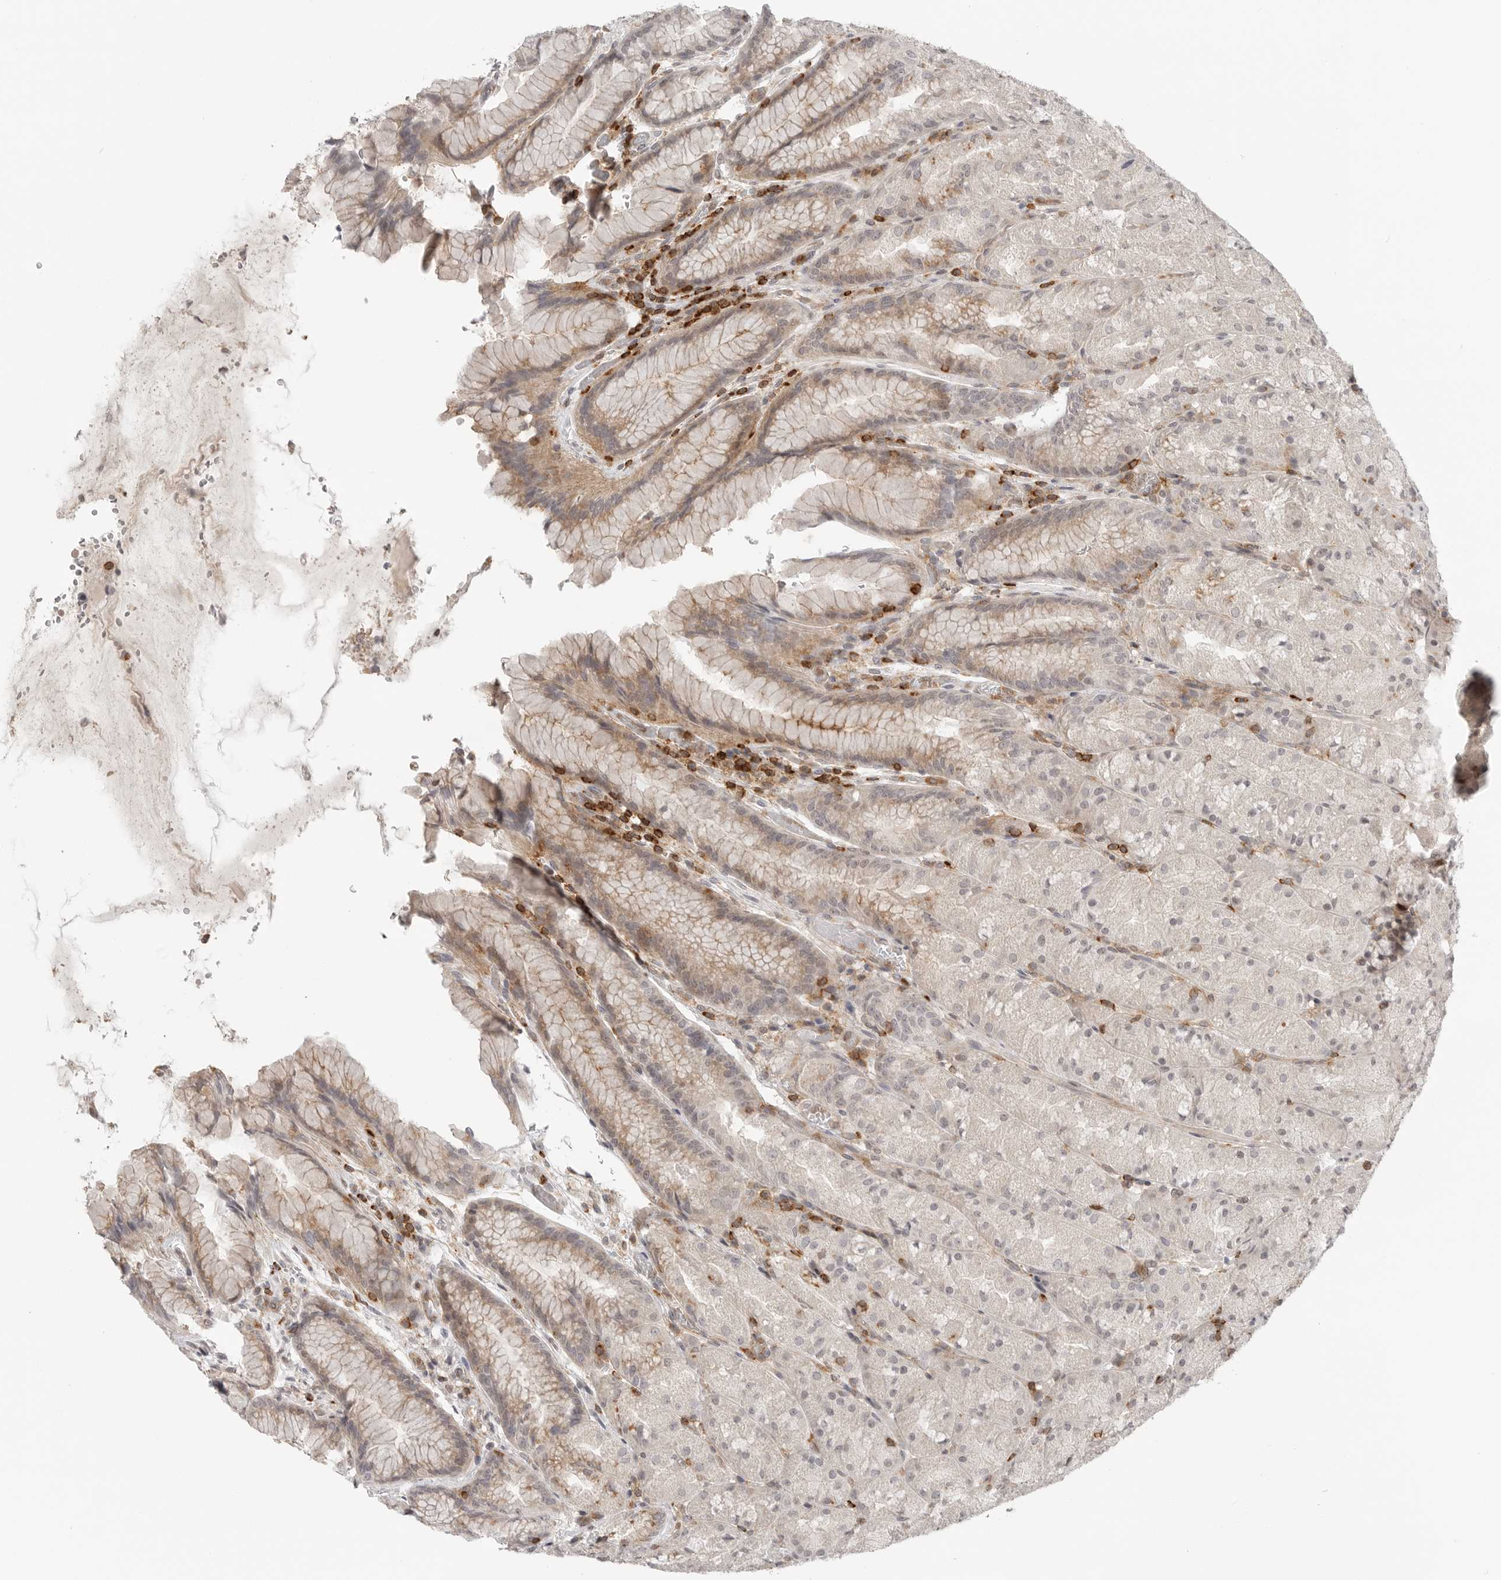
{"staining": {"intensity": "weak", "quantity": "<25%", "location": "cytoplasmic/membranous"}, "tissue": "stomach", "cell_type": "Glandular cells", "image_type": "normal", "snomed": [{"axis": "morphology", "description": "Normal tissue, NOS"}, {"axis": "topography", "description": "Stomach, upper"}, {"axis": "topography", "description": "Stomach"}], "caption": "IHC of benign stomach exhibits no expression in glandular cells. The staining is performed using DAB brown chromogen with nuclei counter-stained in using hematoxylin.", "gene": "SH3KBP1", "patient": {"sex": "male", "age": 48}}